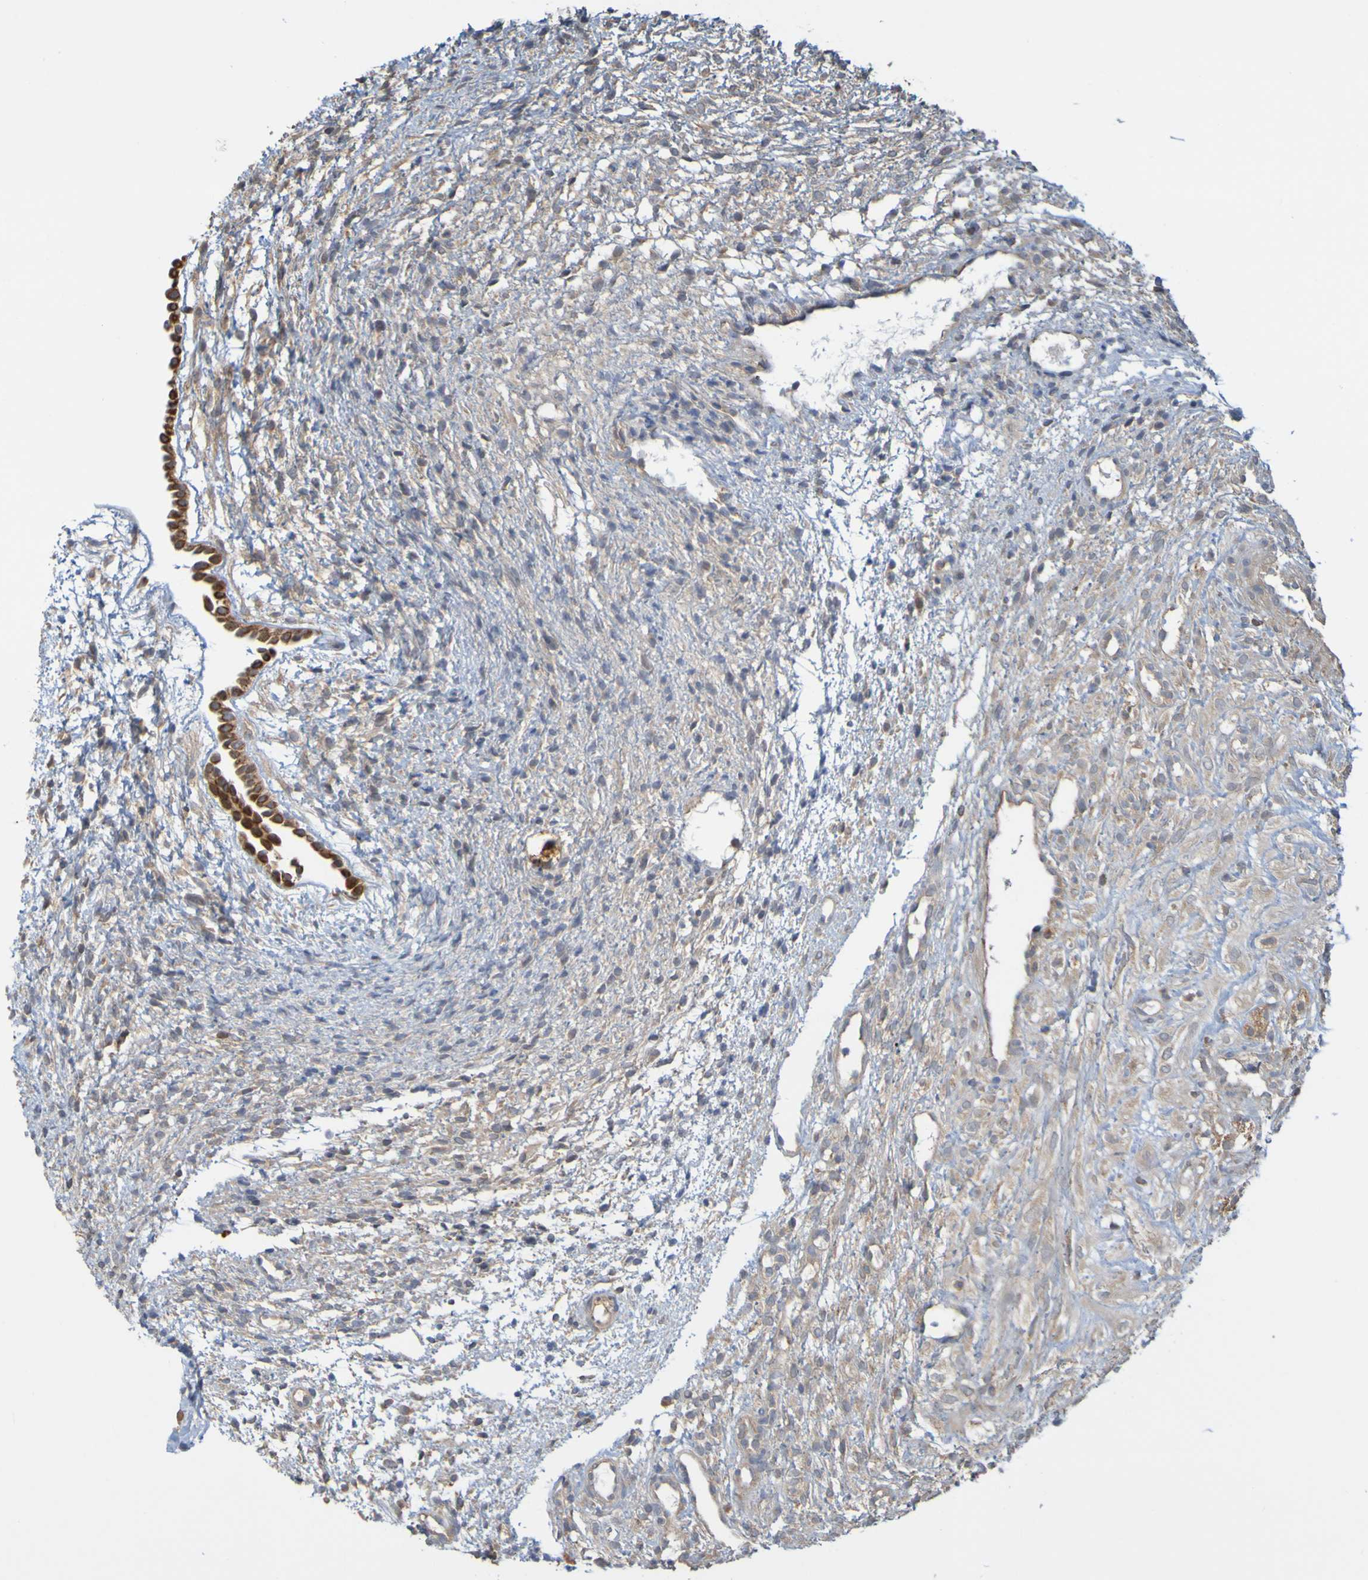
{"staining": {"intensity": "weak", "quantity": "<25%", "location": "cytoplasmic/membranous"}, "tissue": "ovary", "cell_type": "Ovarian stroma cells", "image_type": "normal", "snomed": [{"axis": "morphology", "description": "Normal tissue, NOS"}, {"axis": "morphology", "description": "Cyst, NOS"}, {"axis": "topography", "description": "Ovary"}], "caption": "The image displays no significant staining in ovarian stroma cells of ovary.", "gene": "NAV2", "patient": {"sex": "female", "age": 18}}